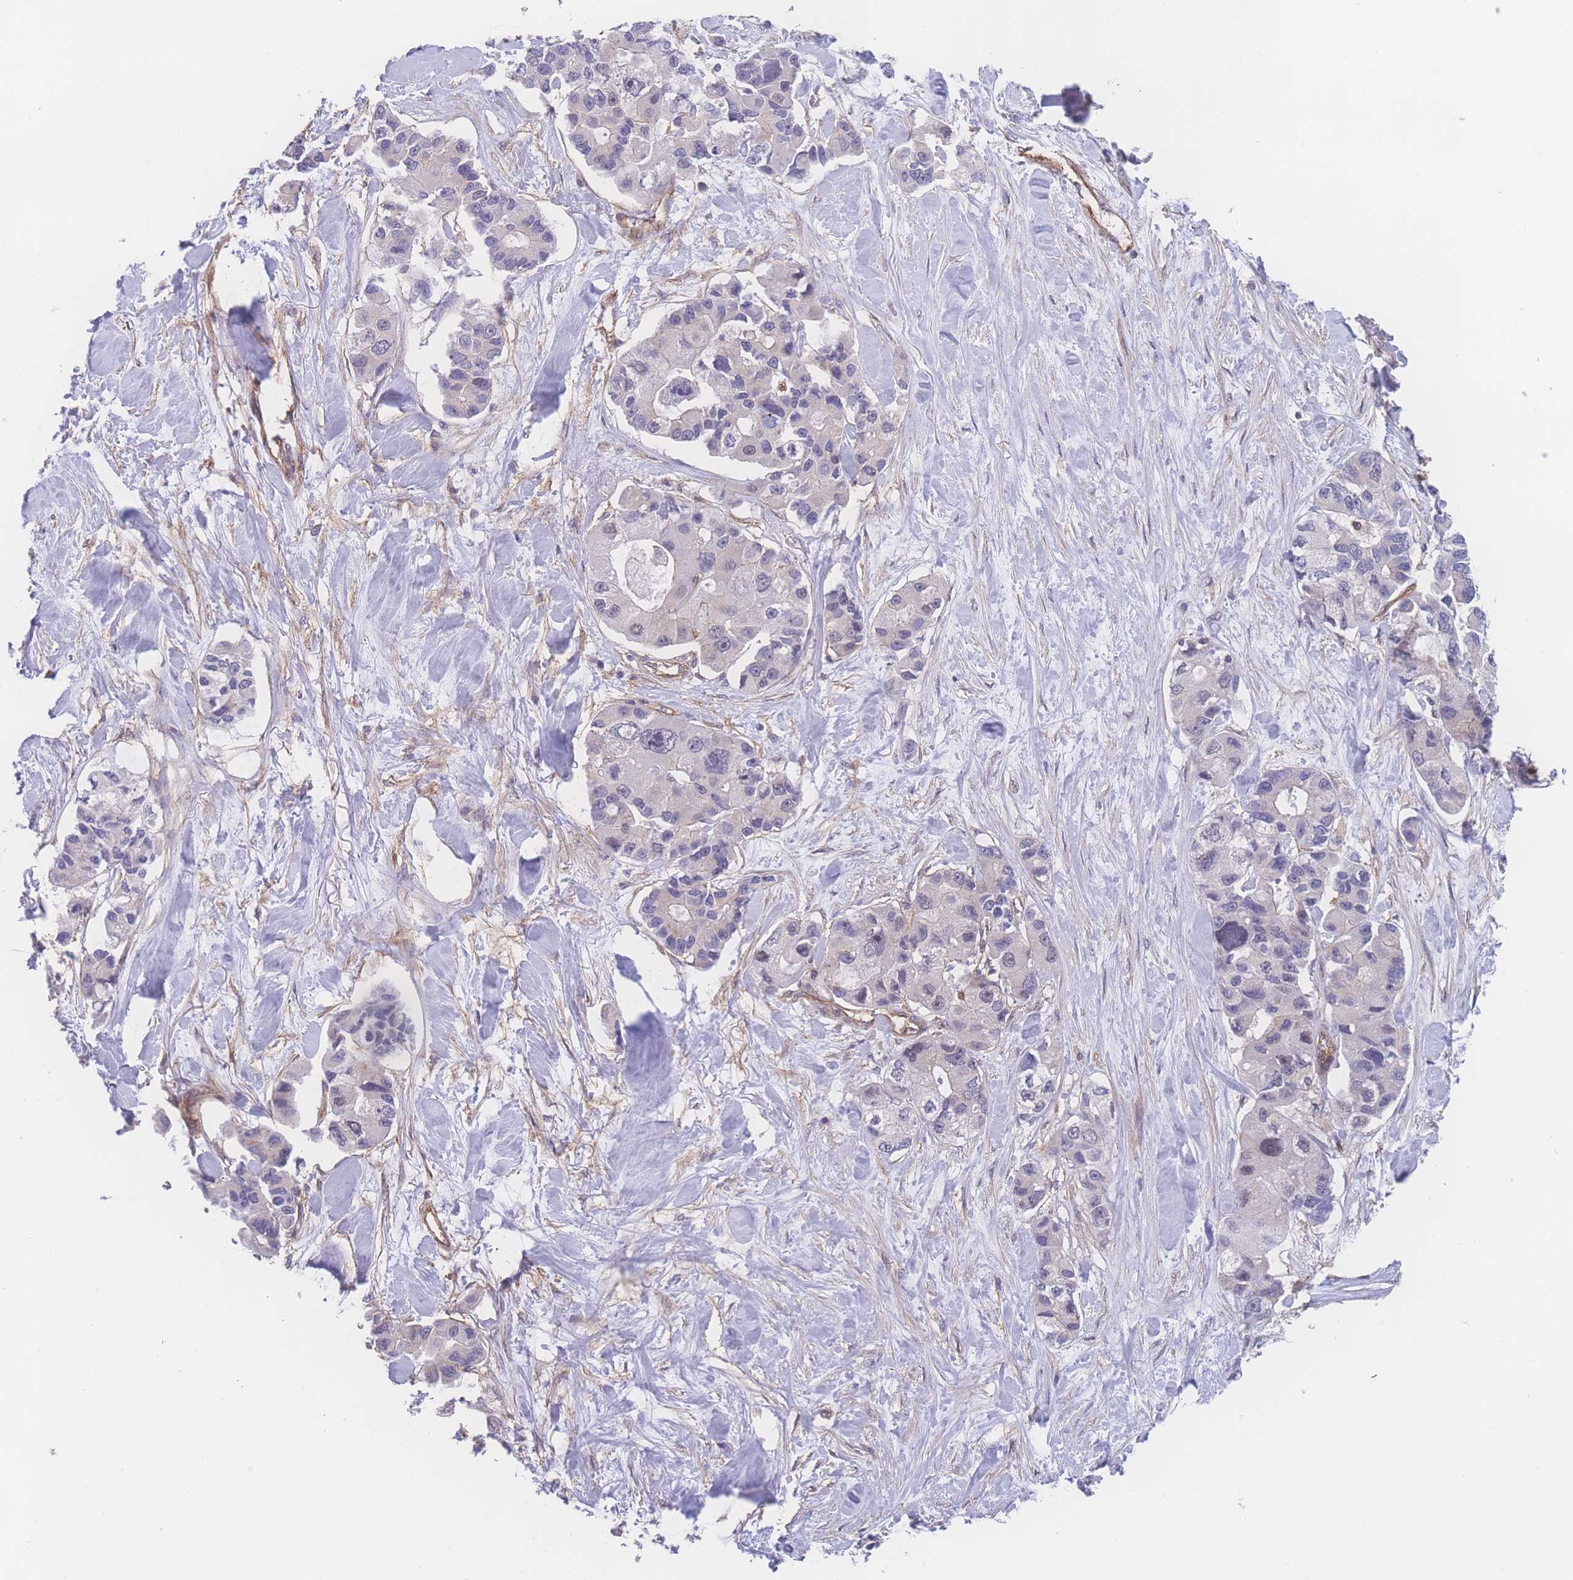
{"staining": {"intensity": "negative", "quantity": "none", "location": "none"}, "tissue": "lung cancer", "cell_type": "Tumor cells", "image_type": "cancer", "snomed": [{"axis": "morphology", "description": "Adenocarcinoma, NOS"}, {"axis": "topography", "description": "Lung"}], "caption": "This is a histopathology image of immunohistochemistry (IHC) staining of lung adenocarcinoma, which shows no expression in tumor cells.", "gene": "CFAP97", "patient": {"sex": "female", "age": 54}}